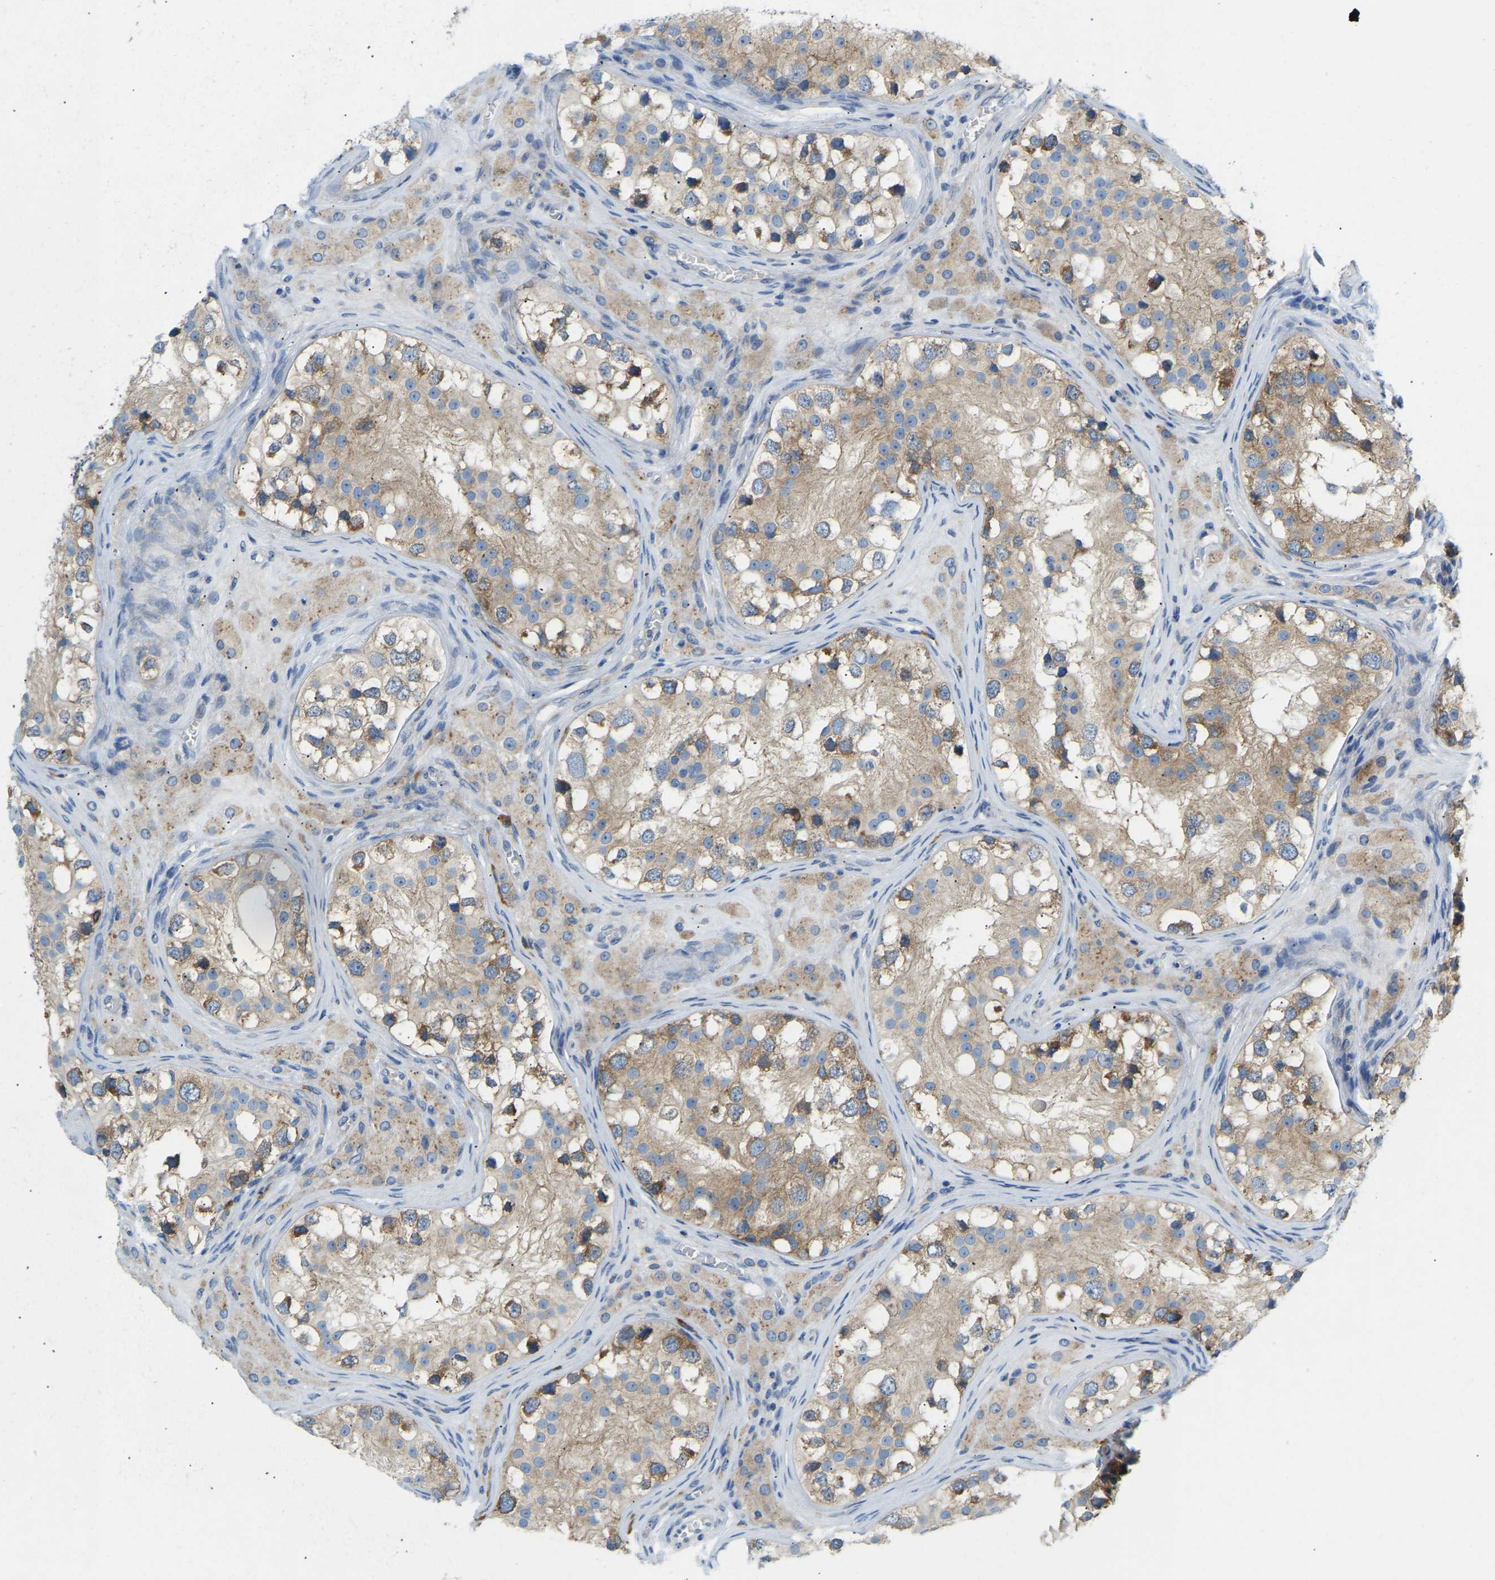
{"staining": {"intensity": "weak", "quantity": ">75%", "location": "cytoplasmic/membranous"}, "tissue": "testis cancer", "cell_type": "Tumor cells", "image_type": "cancer", "snomed": [{"axis": "morphology", "description": "Carcinoma, Embryonal, NOS"}, {"axis": "topography", "description": "Testis"}], "caption": "IHC of testis cancer exhibits low levels of weak cytoplasmic/membranous expression in approximately >75% of tumor cells. Nuclei are stained in blue.", "gene": "SND1", "patient": {"sex": "male", "age": 21}}